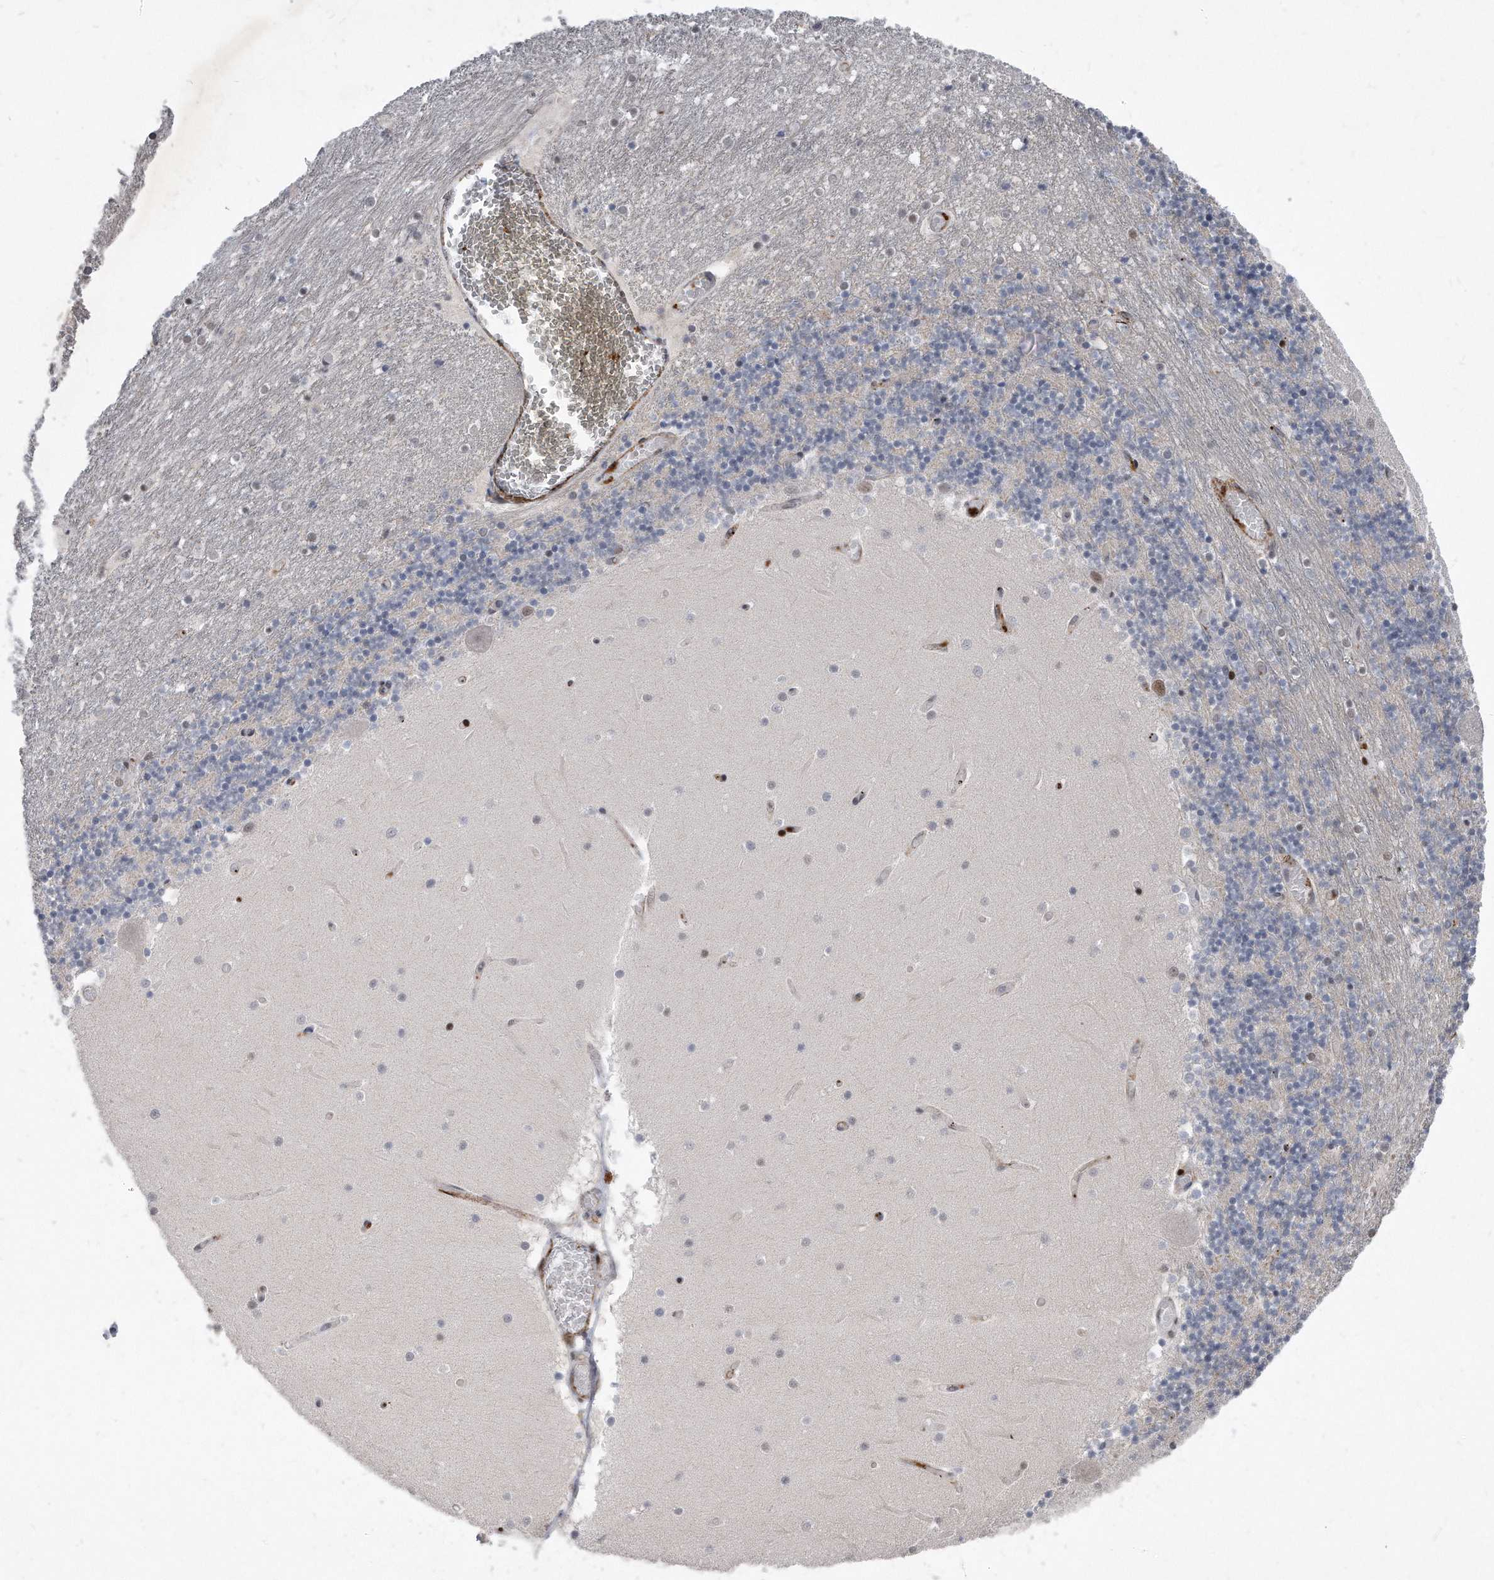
{"staining": {"intensity": "negative", "quantity": "none", "location": "none"}, "tissue": "cerebellum", "cell_type": "Cells in granular layer", "image_type": "normal", "snomed": [{"axis": "morphology", "description": "Normal tissue, NOS"}, {"axis": "topography", "description": "Cerebellum"}], "caption": "Cerebellum was stained to show a protein in brown. There is no significant expression in cells in granular layer. (Immunohistochemistry, brightfield microscopy, high magnification).", "gene": "PGBD2", "patient": {"sex": "female", "age": 28}}